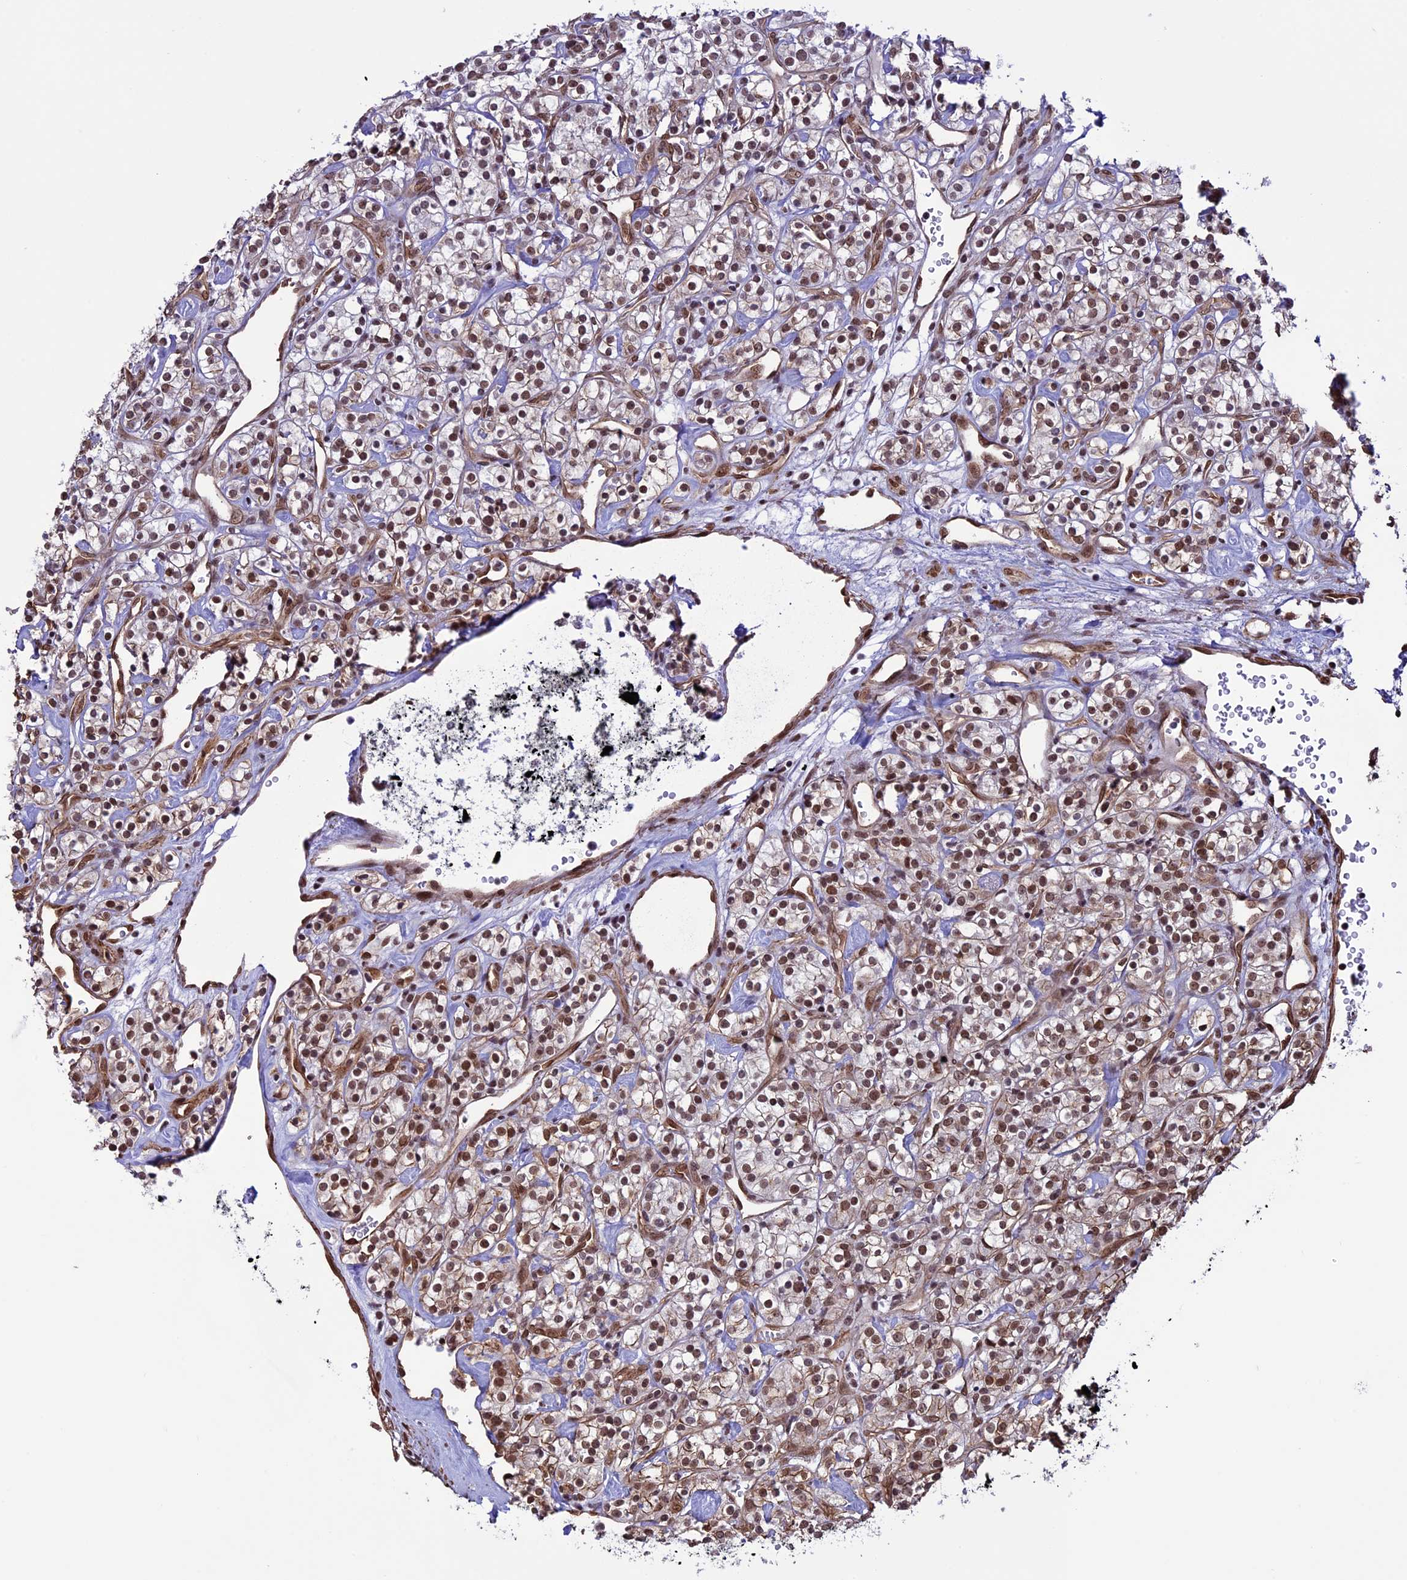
{"staining": {"intensity": "moderate", "quantity": ">75%", "location": "nuclear"}, "tissue": "renal cancer", "cell_type": "Tumor cells", "image_type": "cancer", "snomed": [{"axis": "morphology", "description": "Adenocarcinoma, NOS"}, {"axis": "topography", "description": "Kidney"}], "caption": "This histopathology image displays immunohistochemistry (IHC) staining of renal adenocarcinoma, with medium moderate nuclear expression in approximately >75% of tumor cells.", "gene": "MPHOSPH8", "patient": {"sex": "male", "age": 77}}